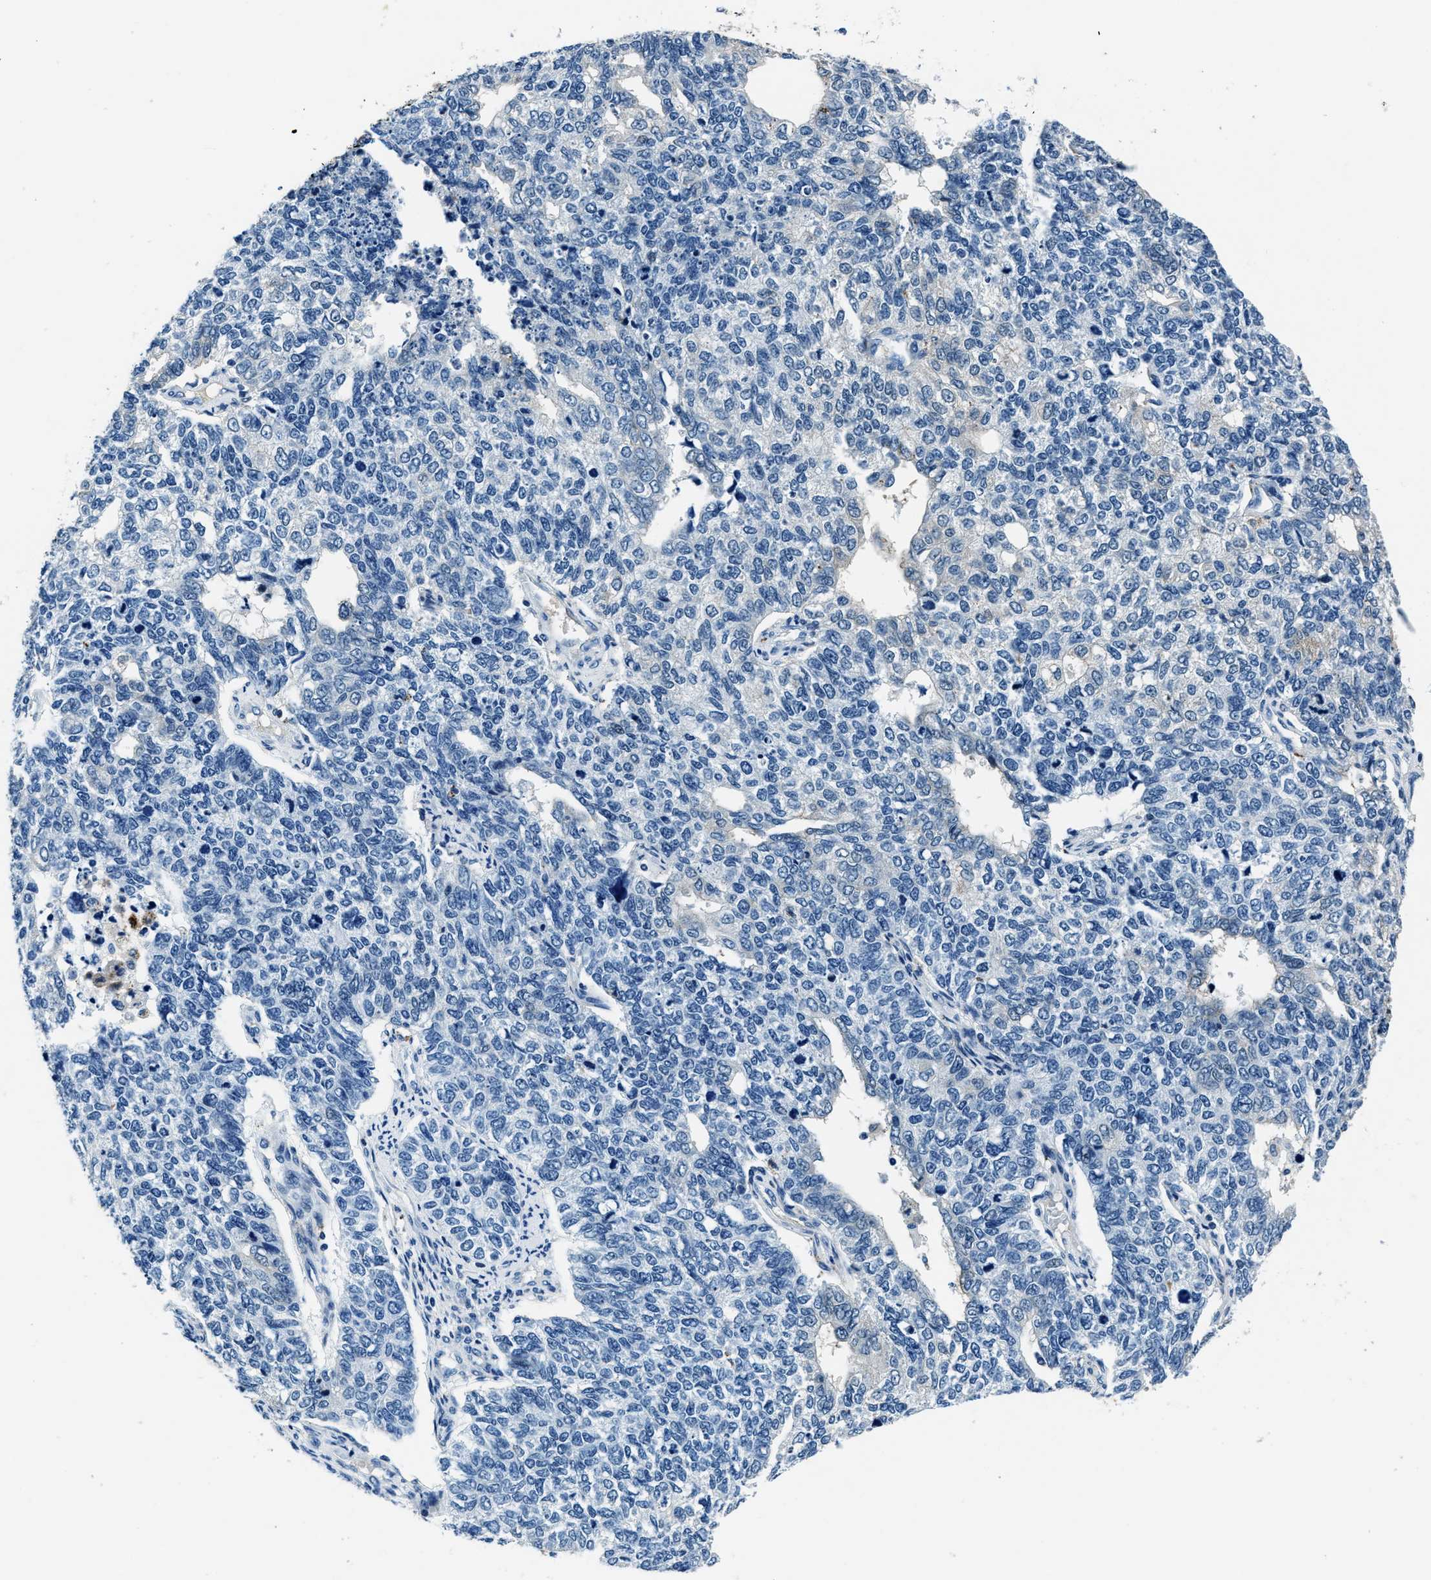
{"staining": {"intensity": "negative", "quantity": "none", "location": "none"}, "tissue": "cervical cancer", "cell_type": "Tumor cells", "image_type": "cancer", "snomed": [{"axis": "morphology", "description": "Squamous cell carcinoma, NOS"}, {"axis": "topography", "description": "Cervix"}], "caption": "An image of squamous cell carcinoma (cervical) stained for a protein shows no brown staining in tumor cells.", "gene": "PTPDC1", "patient": {"sex": "female", "age": 63}}